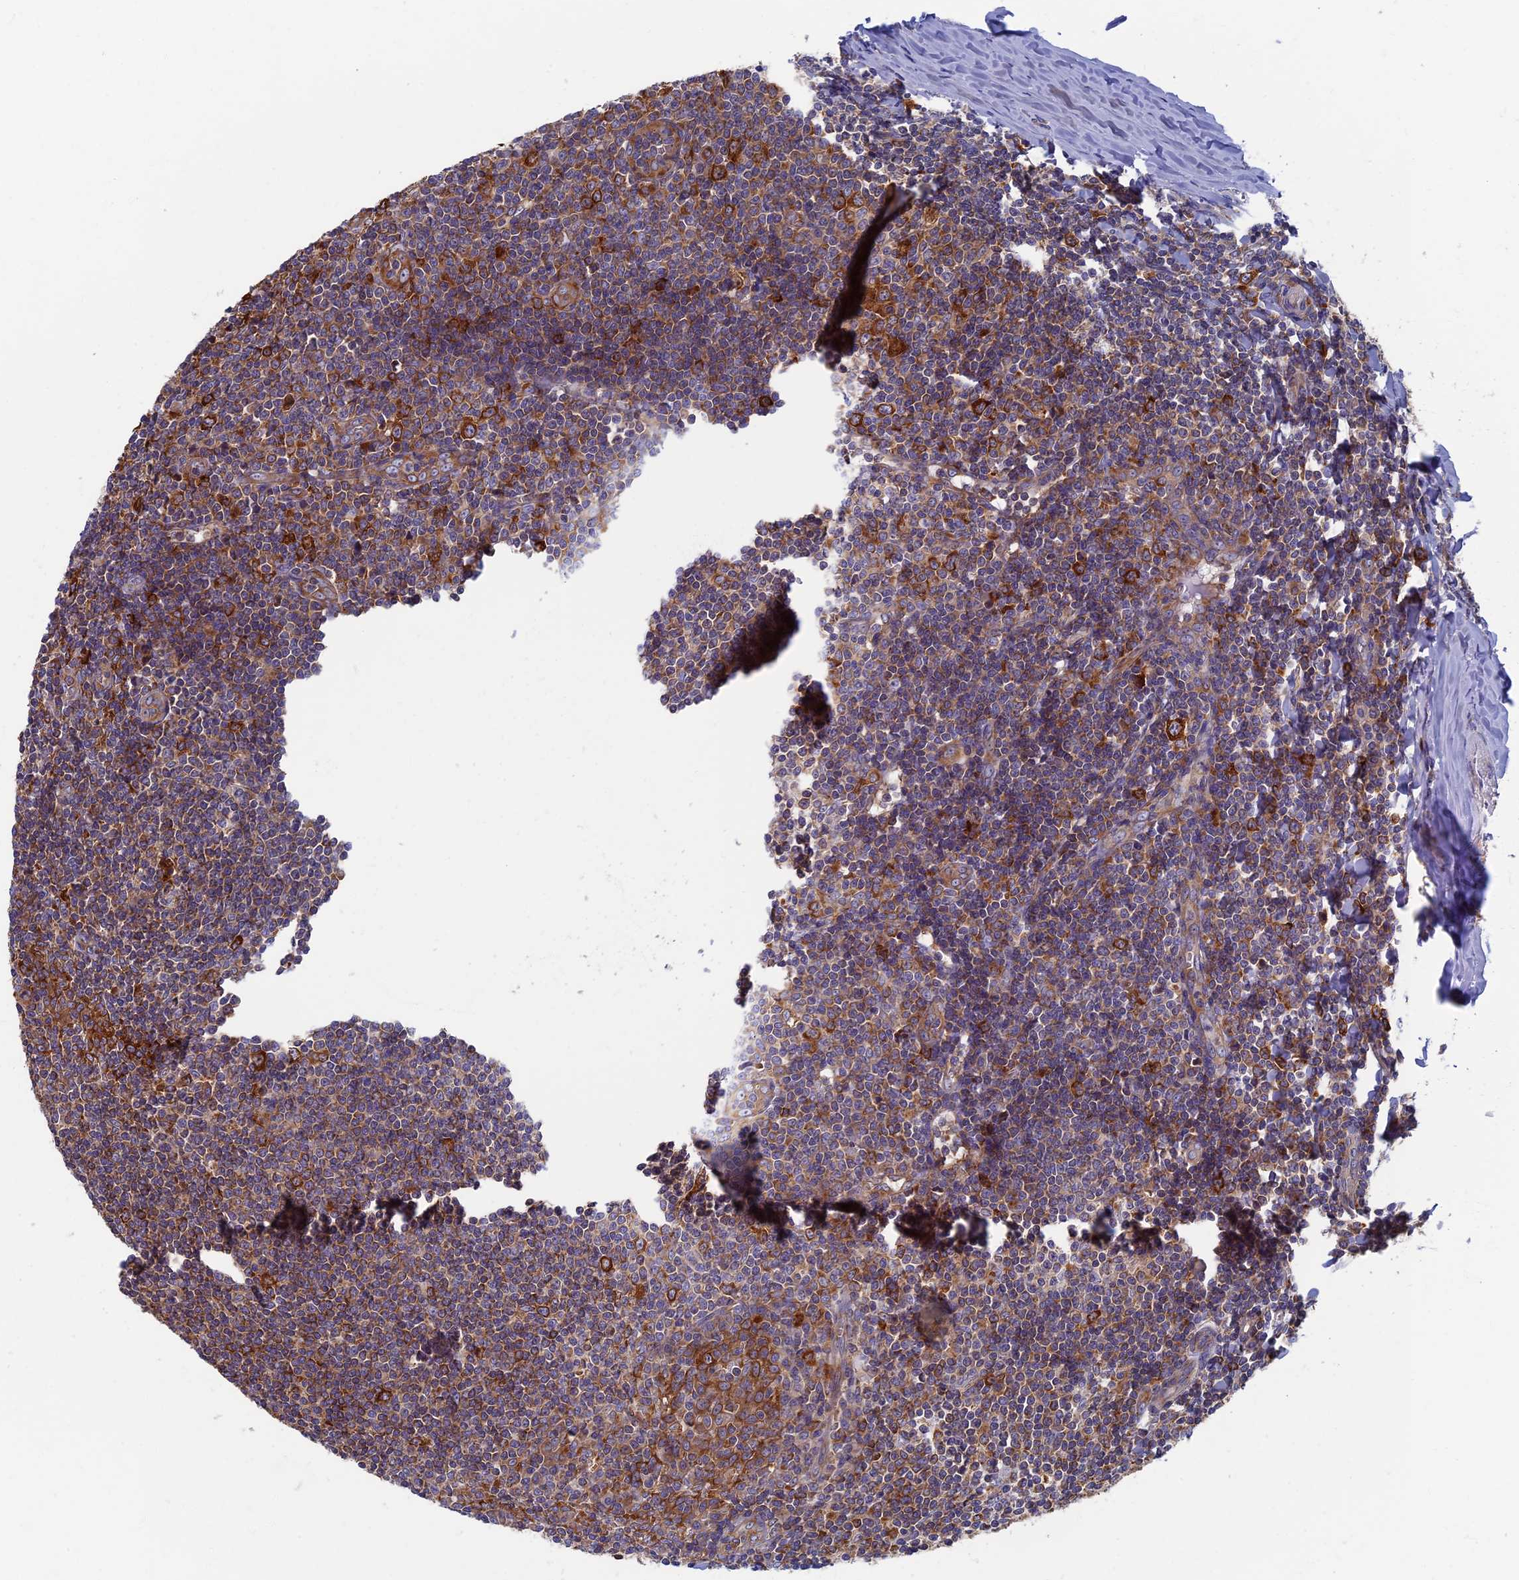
{"staining": {"intensity": "moderate", "quantity": ">75%", "location": "cytoplasmic/membranous"}, "tissue": "tonsil", "cell_type": "Germinal center cells", "image_type": "normal", "snomed": [{"axis": "morphology", "description": "Normal tissue, NOS"}, {"axis": "topography", "description": "Tonsil"}], "caption": "Tonsil stained with a protein marker displays moderate staining in germinal center cells.", "gene": "YBX1", "patient": {"sex": "male", "age": 27}}